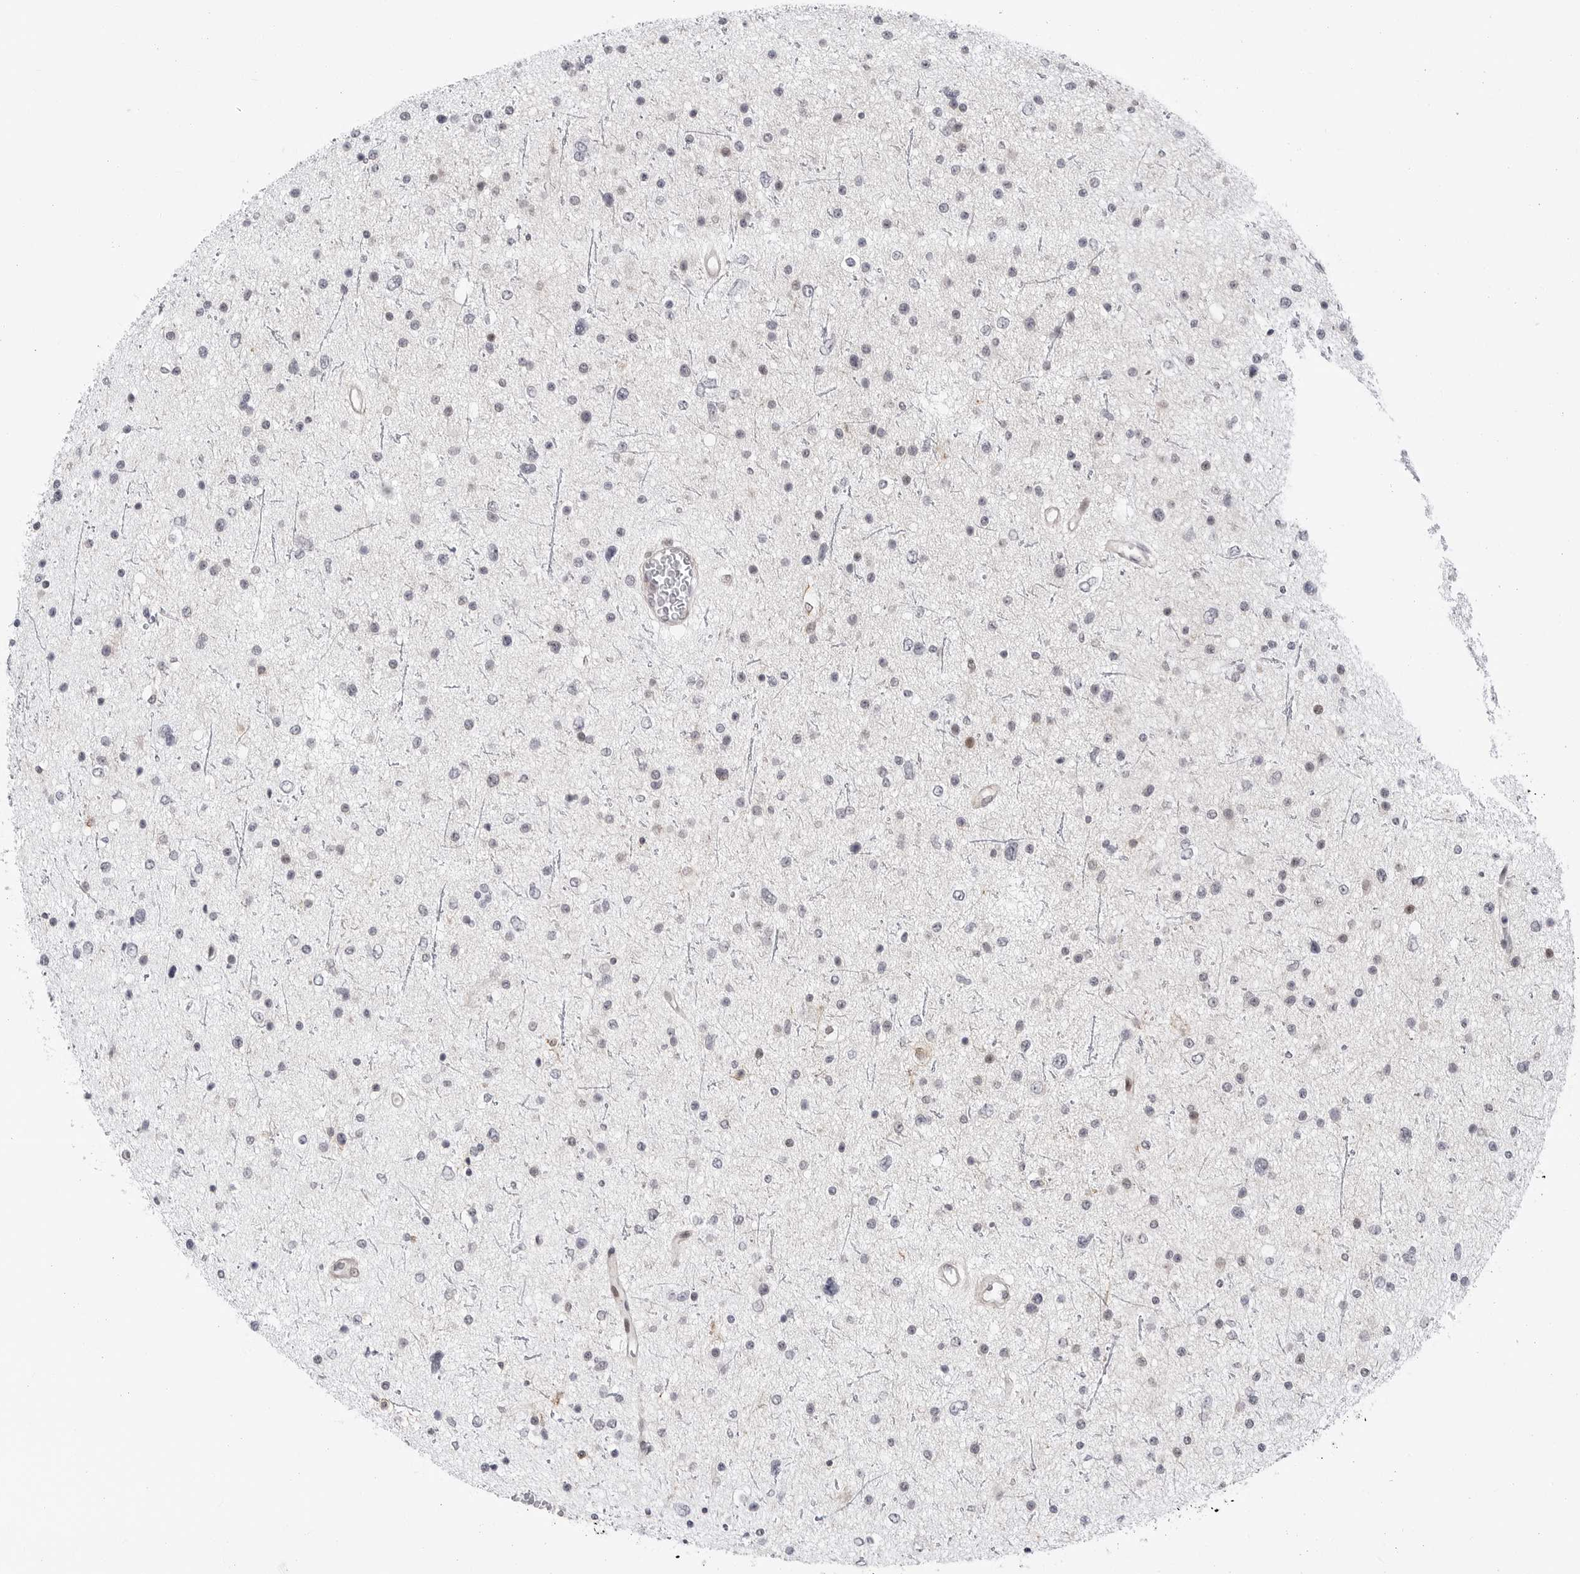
{"staining": {"intensity": "negative", "quantity": "none", "location": "none"}, "tissue": "glioma", "cell_type": "Tumor cells", "image_type": "cancer", "snomed": [{"axis": "morphology", "description": "Glioma, malignant, Low grade"}, {"axis": "topography", "description": "Brain"}], "caption": "Glioma was stained to show a protein in brown. There is no significant positivity in tumor cells. The staining was performed using DAB to visualize the protein expression in brown, while the nuclei were stained in blue with hematoxylin (Magnification: 20x).", "gene": "FAM135B", "patient": {"sex": "female", "age": 37}}